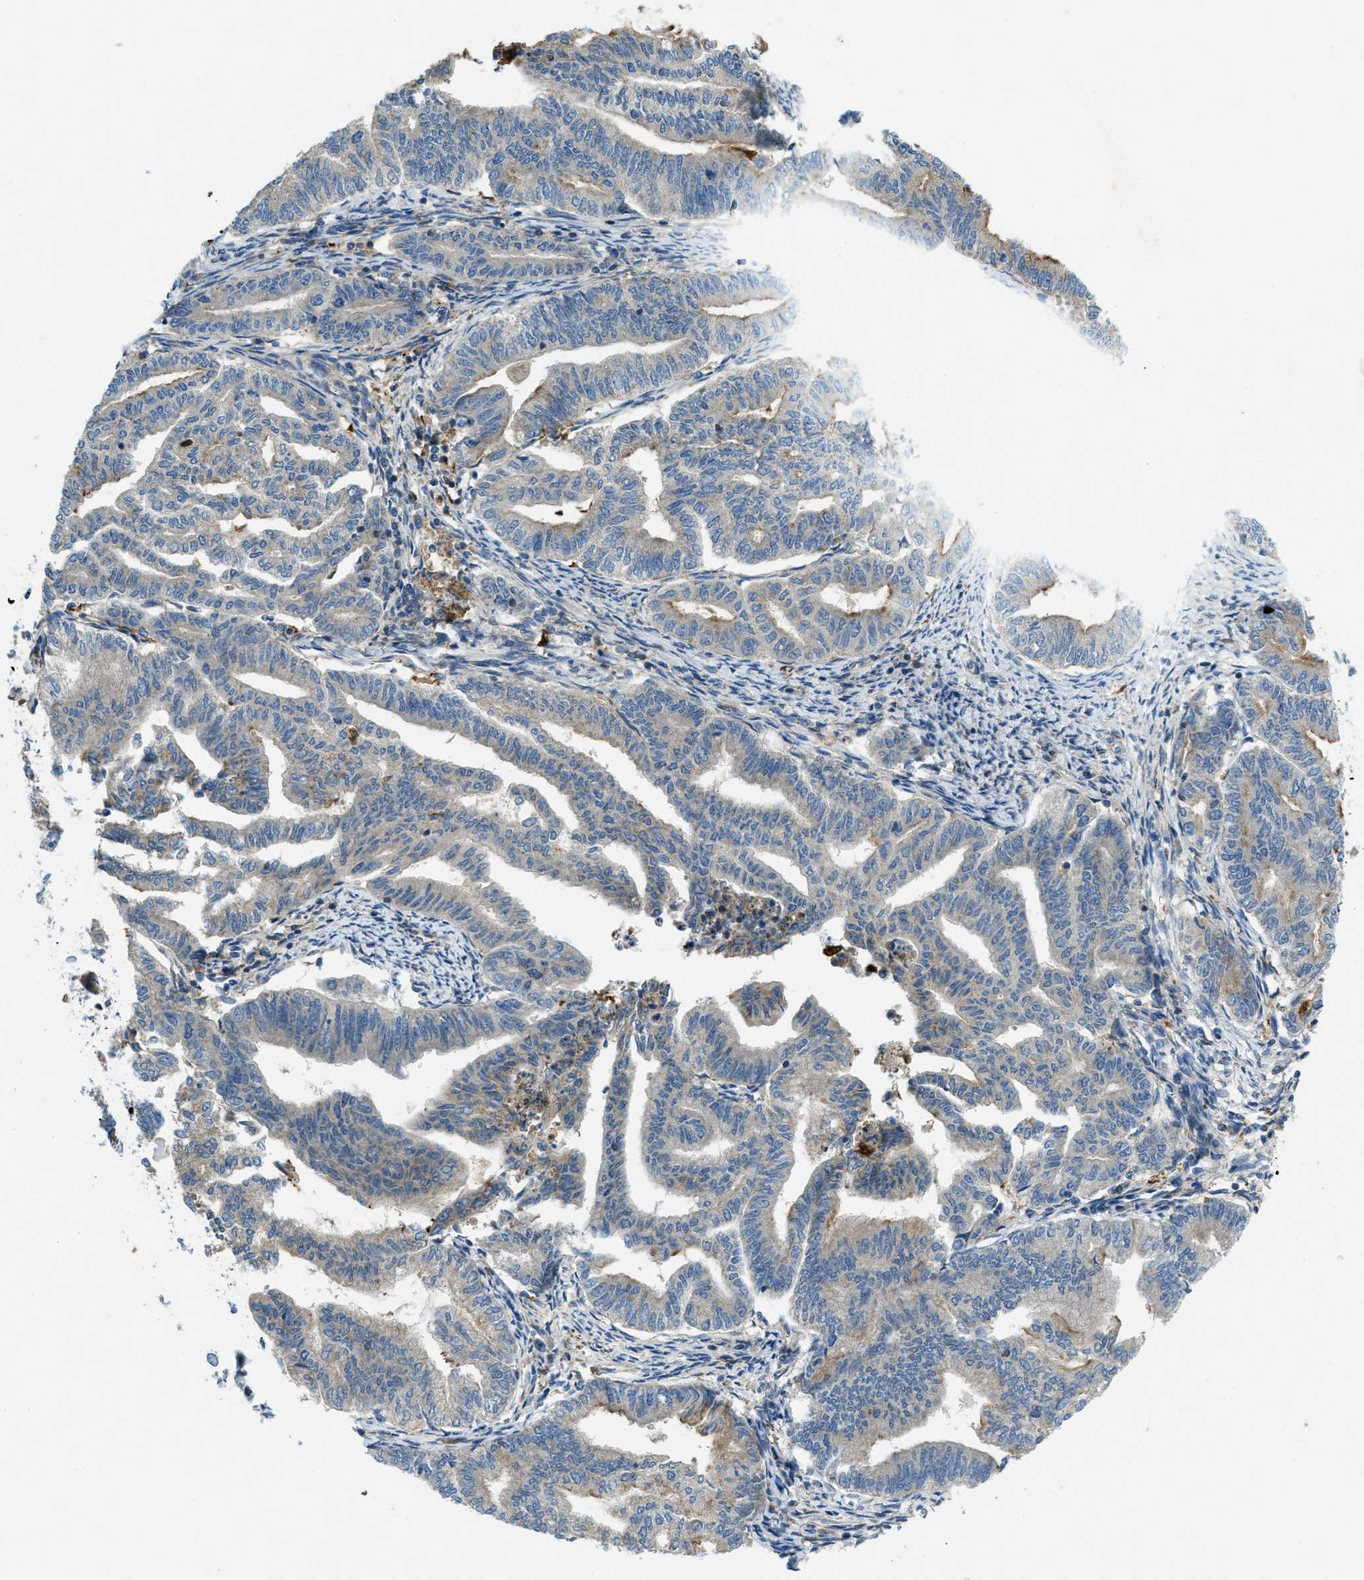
{"staining": {"intensity": "weak", "quantity": "25%-75%", "location": "cytoplasmic/membranous"}, "tissue": "endometrial cancer", "cell_type": "Tumor cells", "image_type": "cancer", "snomed": [{"axis": "morphology", "description": "Adenocarcinoma, NOS"}, {"axis": "topography", "description": "Endometrium"}], "caption": "A low amount of weak cytoplasmic/membranous staining is appreciated in about 25%-75% of tumor cells in endometrial cancer tissue. The staining is performed using DAB (3,3'-diaminobenzidine) brown chromogen to label protein expression. The nuclei are counter-stained blue using hematoxylin.", "gene": "RFFL", "patient": {"sex": "female", "age": 79}}